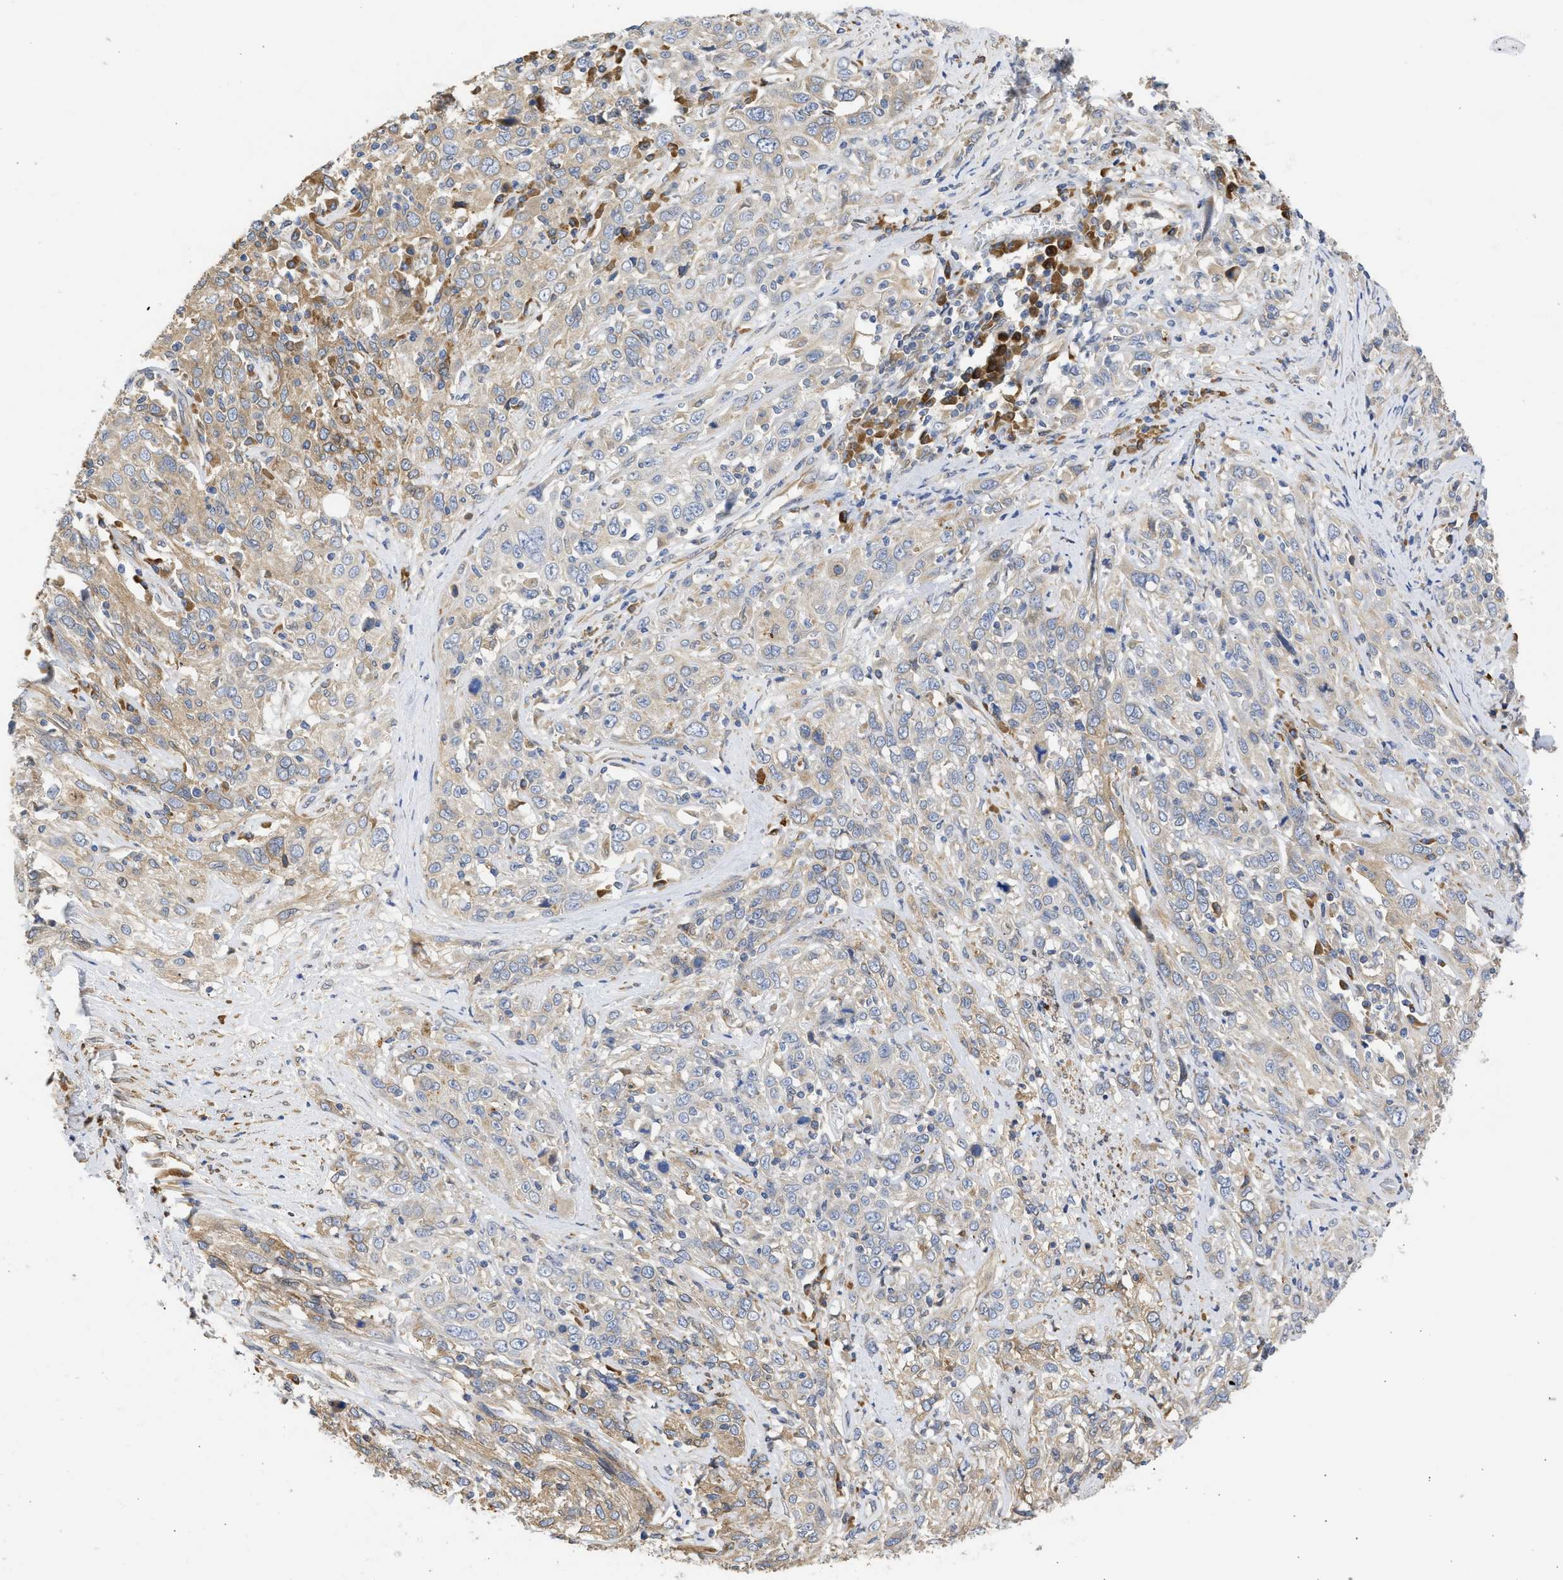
{"staining": {"intensity": "weak", "quantity": ">75%", "location": "cytoplasmic/membranous"}, "tissue": "cervical cancer", "cell_type": "Tumor cells", "image_type": "cancer", "snomed": [{"axis": "morphology", "description": "Squamous cell carcinoma, NOS"}, {"axis": "topography", "description": "Cervix"}], "caption": "A low amount of weak cytoplasmic/membranous staining is seen in about >75% of tumor cells in cervical cancer tissue.", "gene": "TMED1", "patient": {"sex": "female", "age": 46}}